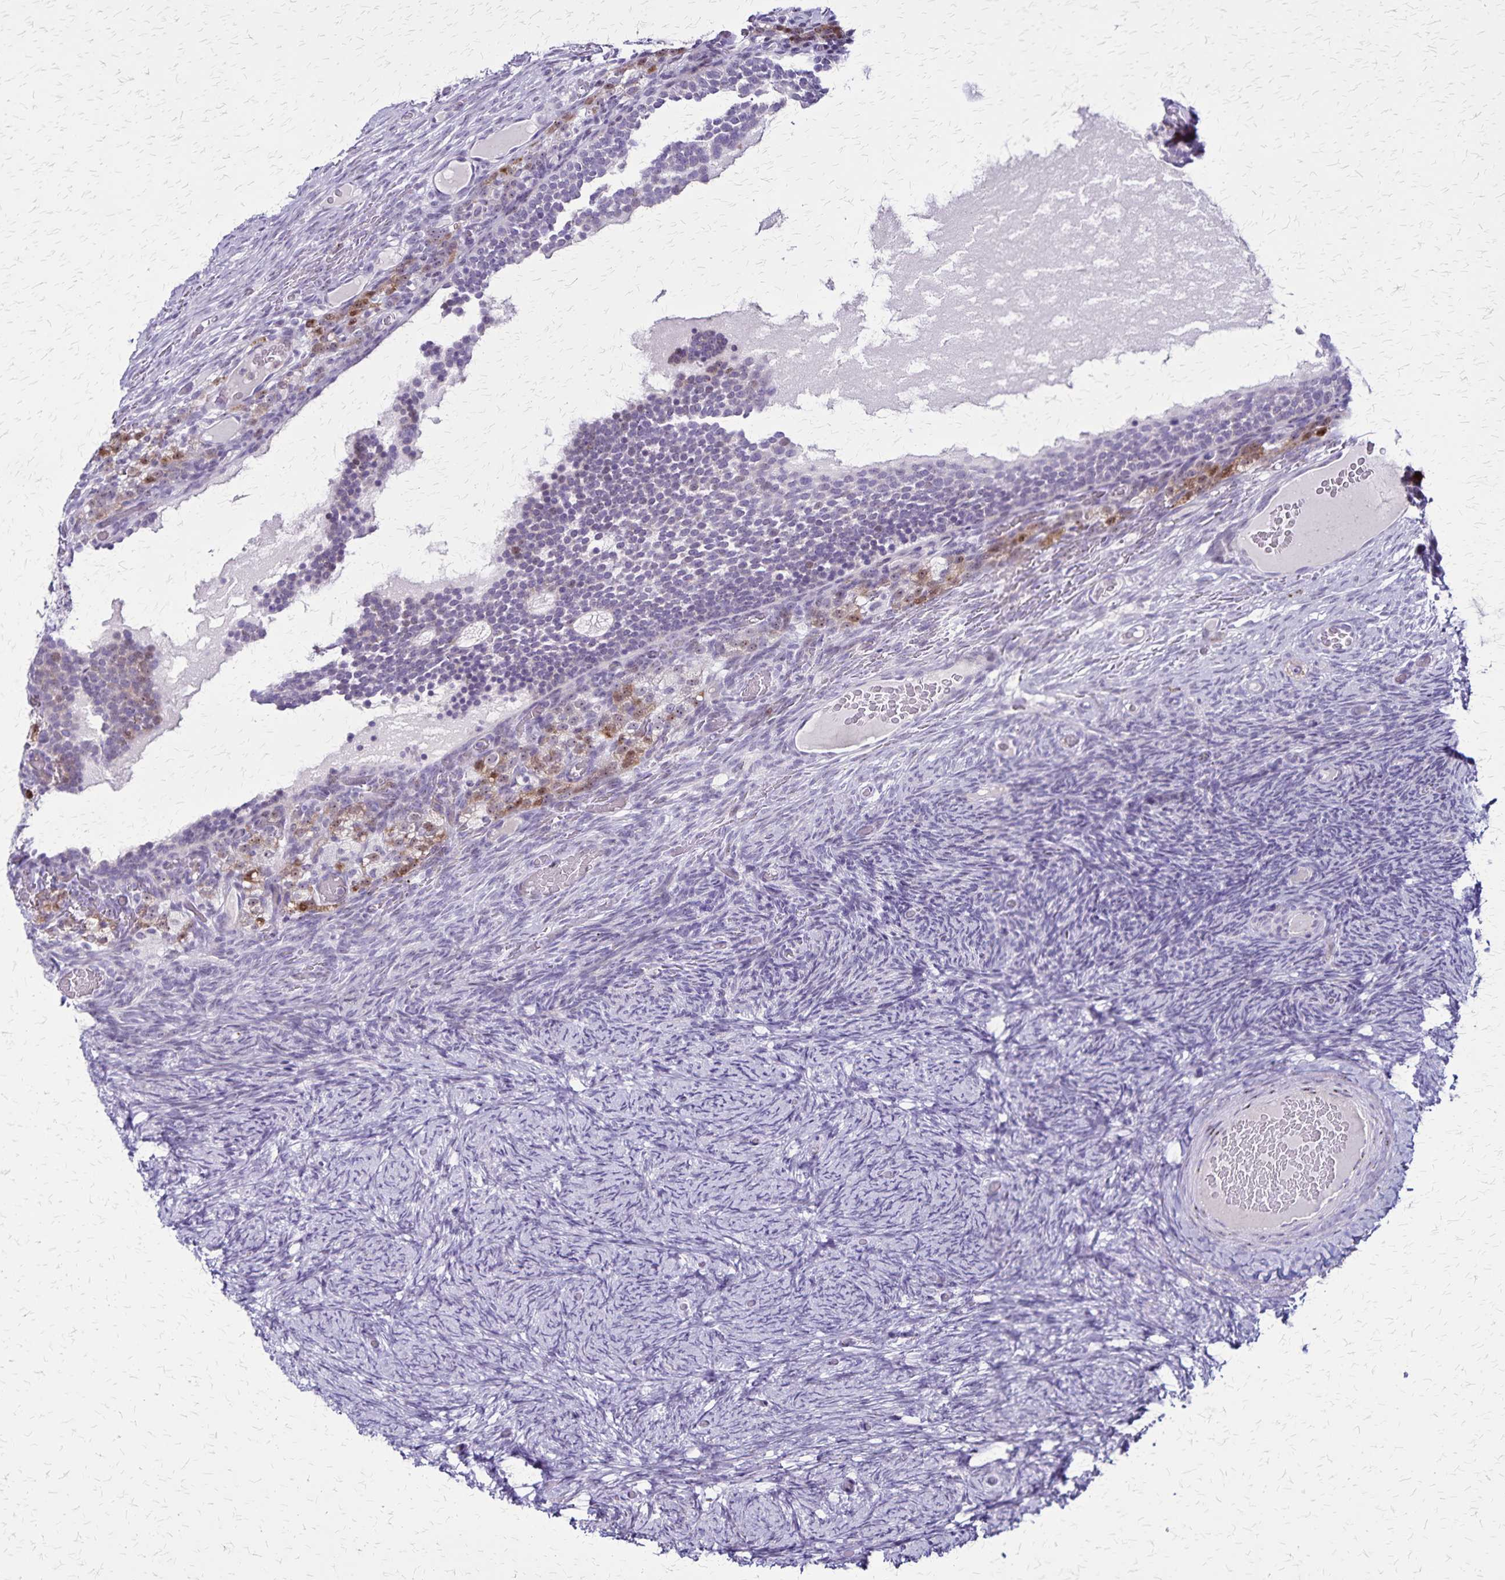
{"staining": {"intensity": "negative", "quantity": "none", "location": "none"}, "tissue": "ovary", "cell_type": "Follicle cells", "image_type": "normal", "snomed": [{"axis": "morphology", "description": "Normal tissue, NOS"}, {"axis": "topography", "description": "Ovary"}], "caption": "This is an immunohistochemistry (IHC) image of benign ovary. There is no positivity in follicle cells.", "gene": "OR51B5", "patient": {"sex": "female", "age": 34}}